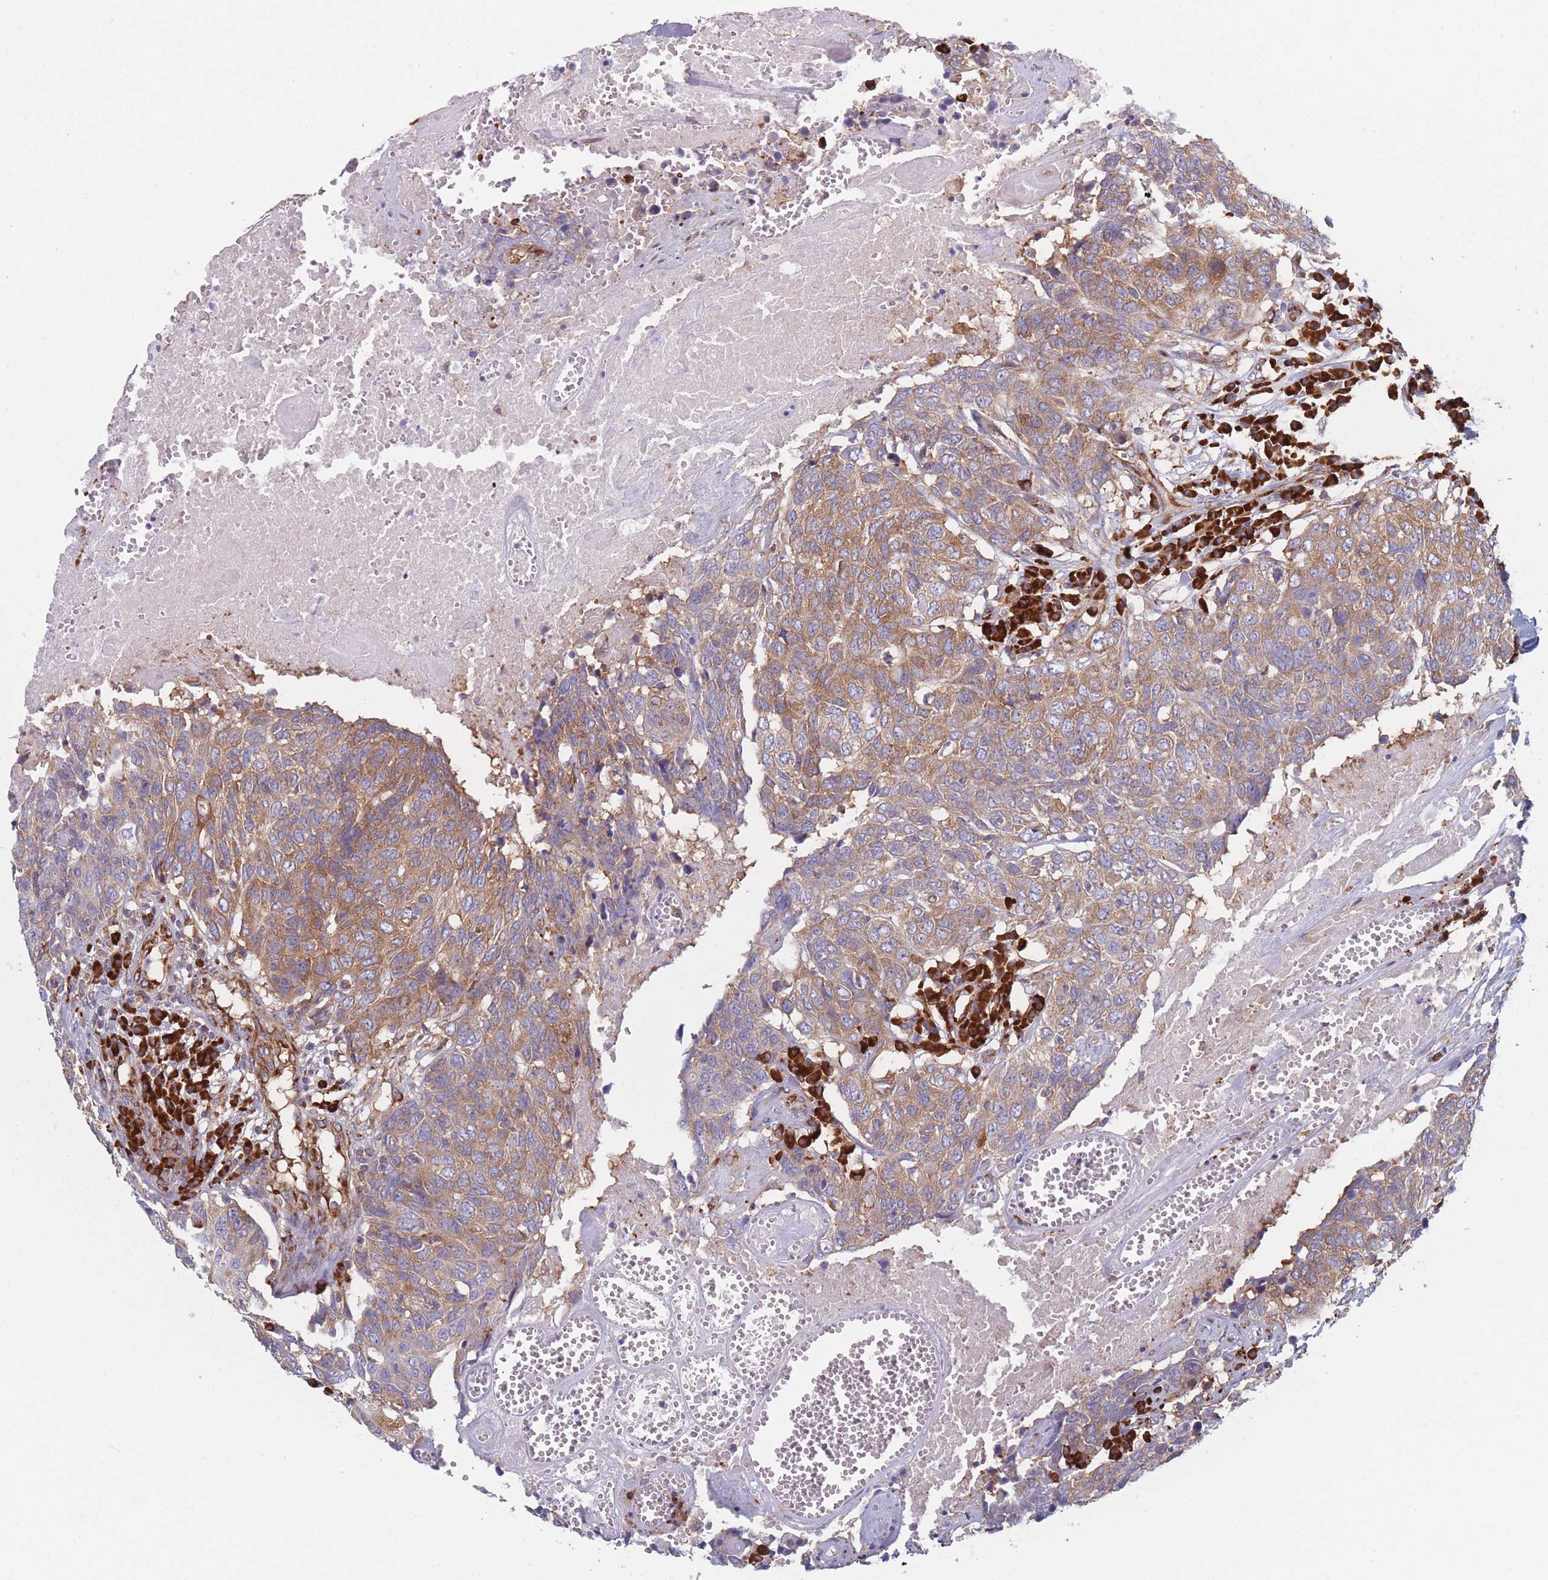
{"staining": {"intensity": "moderate", "quantity": ">75%", "location": "cytoplasmic/membranous"}, "tissue": "head and neck cancer", "cell_type": "Tumor cells", "image_type": "cancer", "snomed": [{"axis": "morphology", "description": "Squamous cell carcinoma, NOS"}, {"axis": "topography", "description": "Head-Neck"}], "caption": "Moderate cytoplasmic/membranous positivity is appreciated in about >75% of tumor cells in head and neck cancer. The staining is performed using DAB brown chromogen to label protein expression. The nuclei are counter-stained blue using hematoxylin.", "gene": "EEF1B2", "patient": {"sex": "male", "age": 66}}